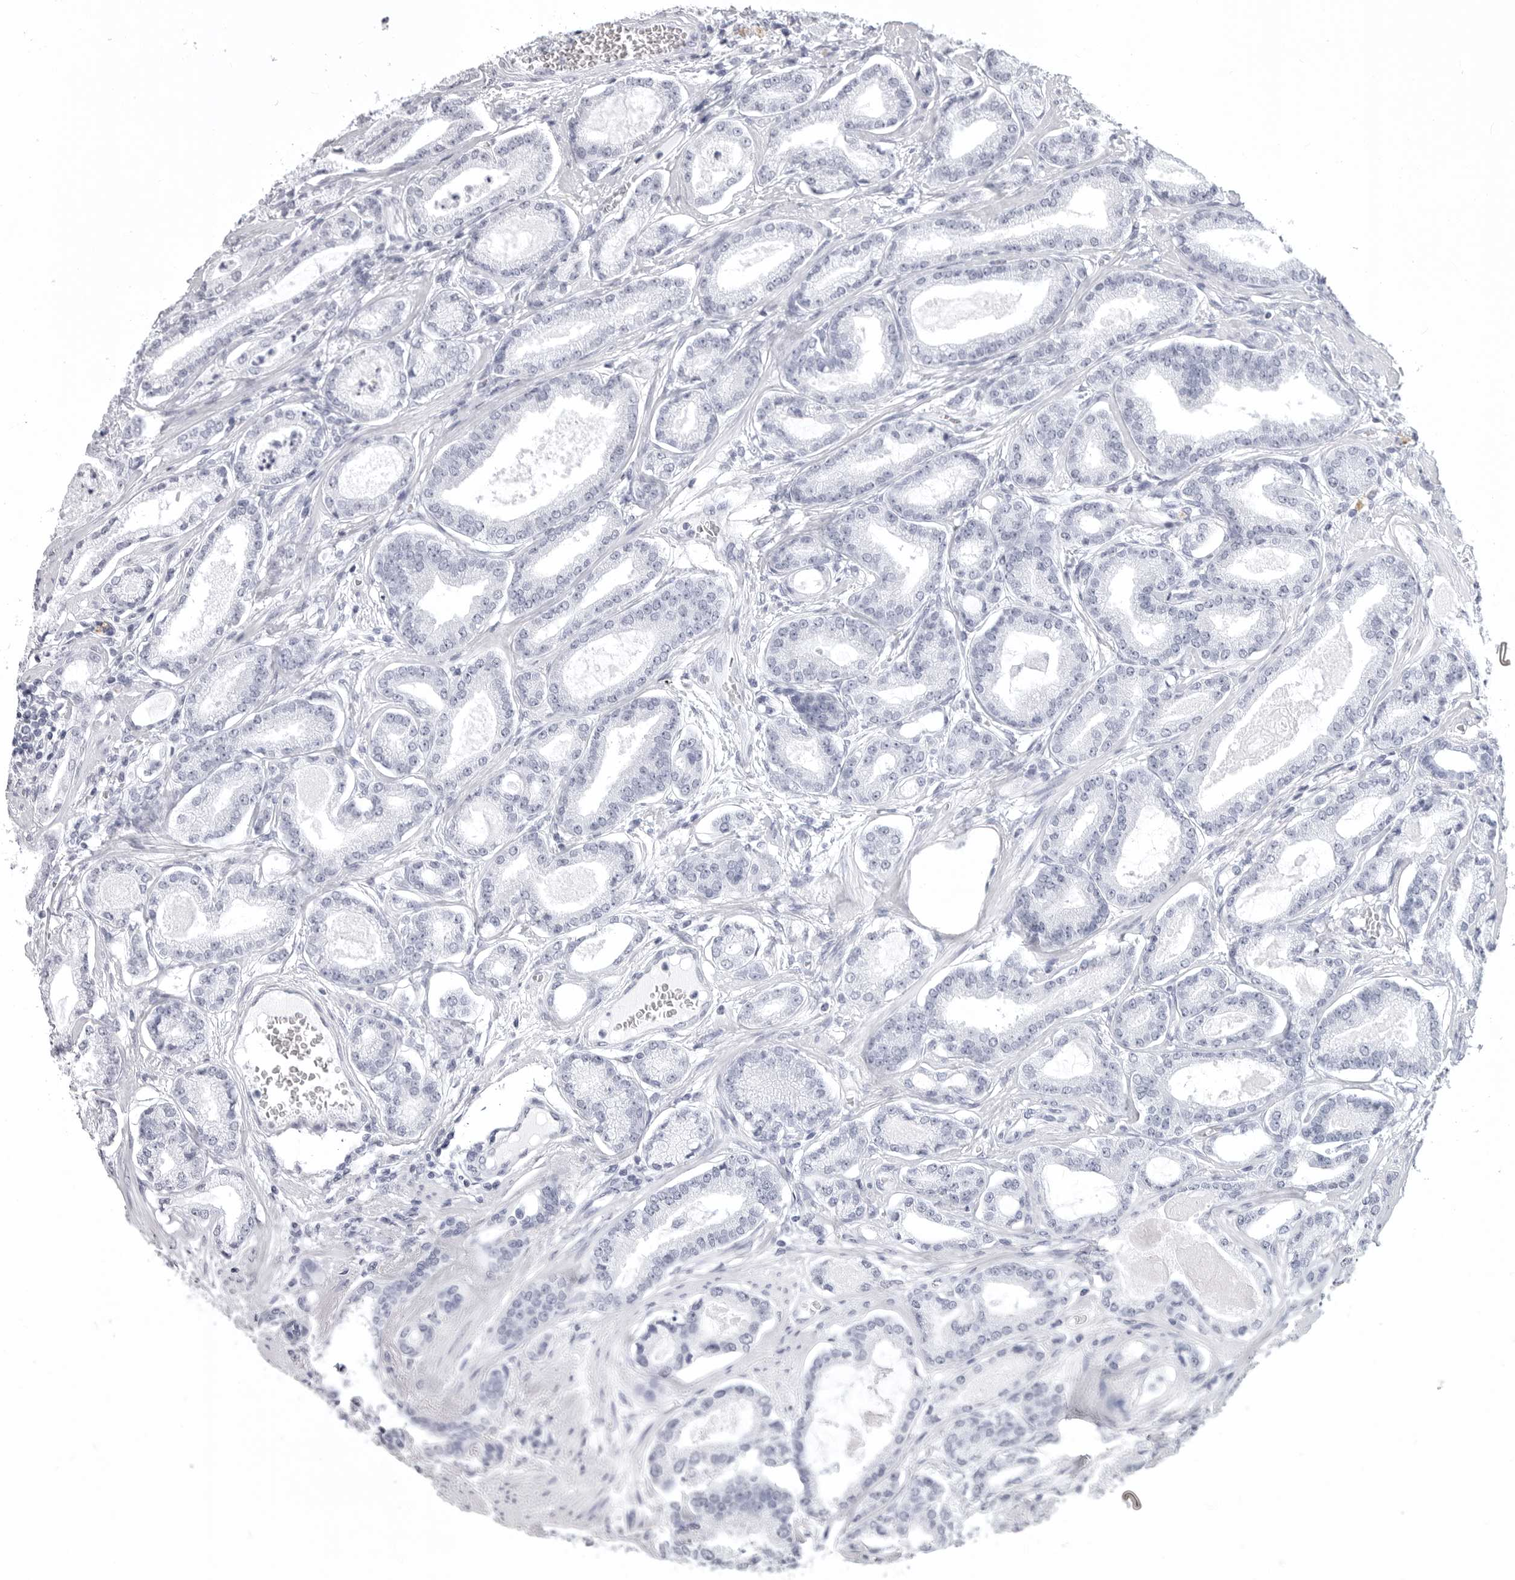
{"staining": {"intensity": "negative", "quantity": "none", "location": "none"}, "tissue": "prostate cancer", "cell_type": "Tumor cells", "image_type": "cancer", "snomed": [{"axis": "morphology", "description": "Adenocarcinoma, Low grade"}, {"axis": "topography", "description": "Prostate"}], "caption": "The photomicrograph exhibits no significant staining in tumor cells of prostate cancer.", "gene": "LGALS4", "patient": {"sex": "male", "age": 60}}